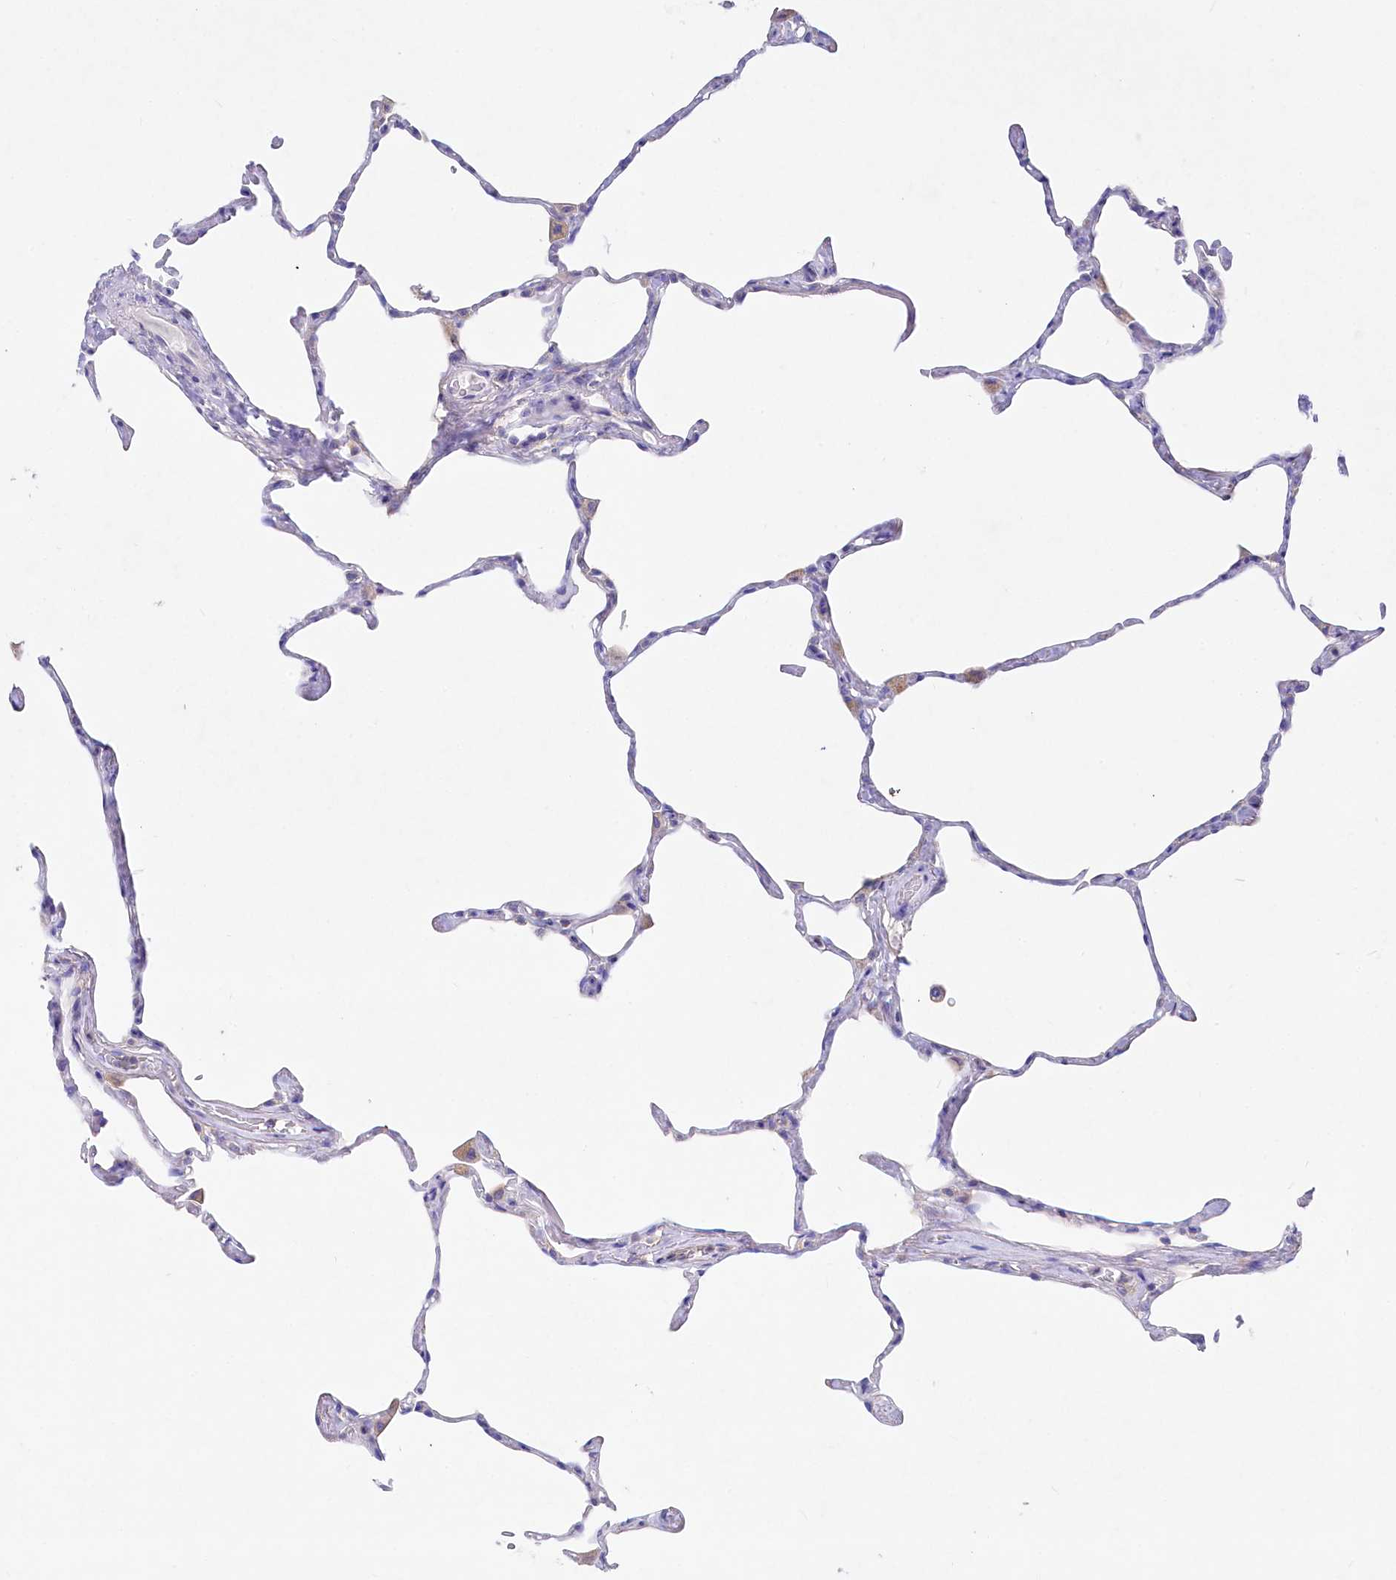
{"staining": {"intensity": "negative", "quantity": "none", "location": "none"}, "tissue": "lung", "cell_type": "Alveolar cells", "image_type": "normal", "snomed": [{"axis": "morphology", "description": "Normal tissue, NOS"}, {"axis": "topography", "description": "Lung"}], "caption": "Lung stained for a protein using immunohistochemistry (IHC) displays no staining alveolar cells.", "gene": "VPS26B", "patient": {"sex": "male", "age": 65}}